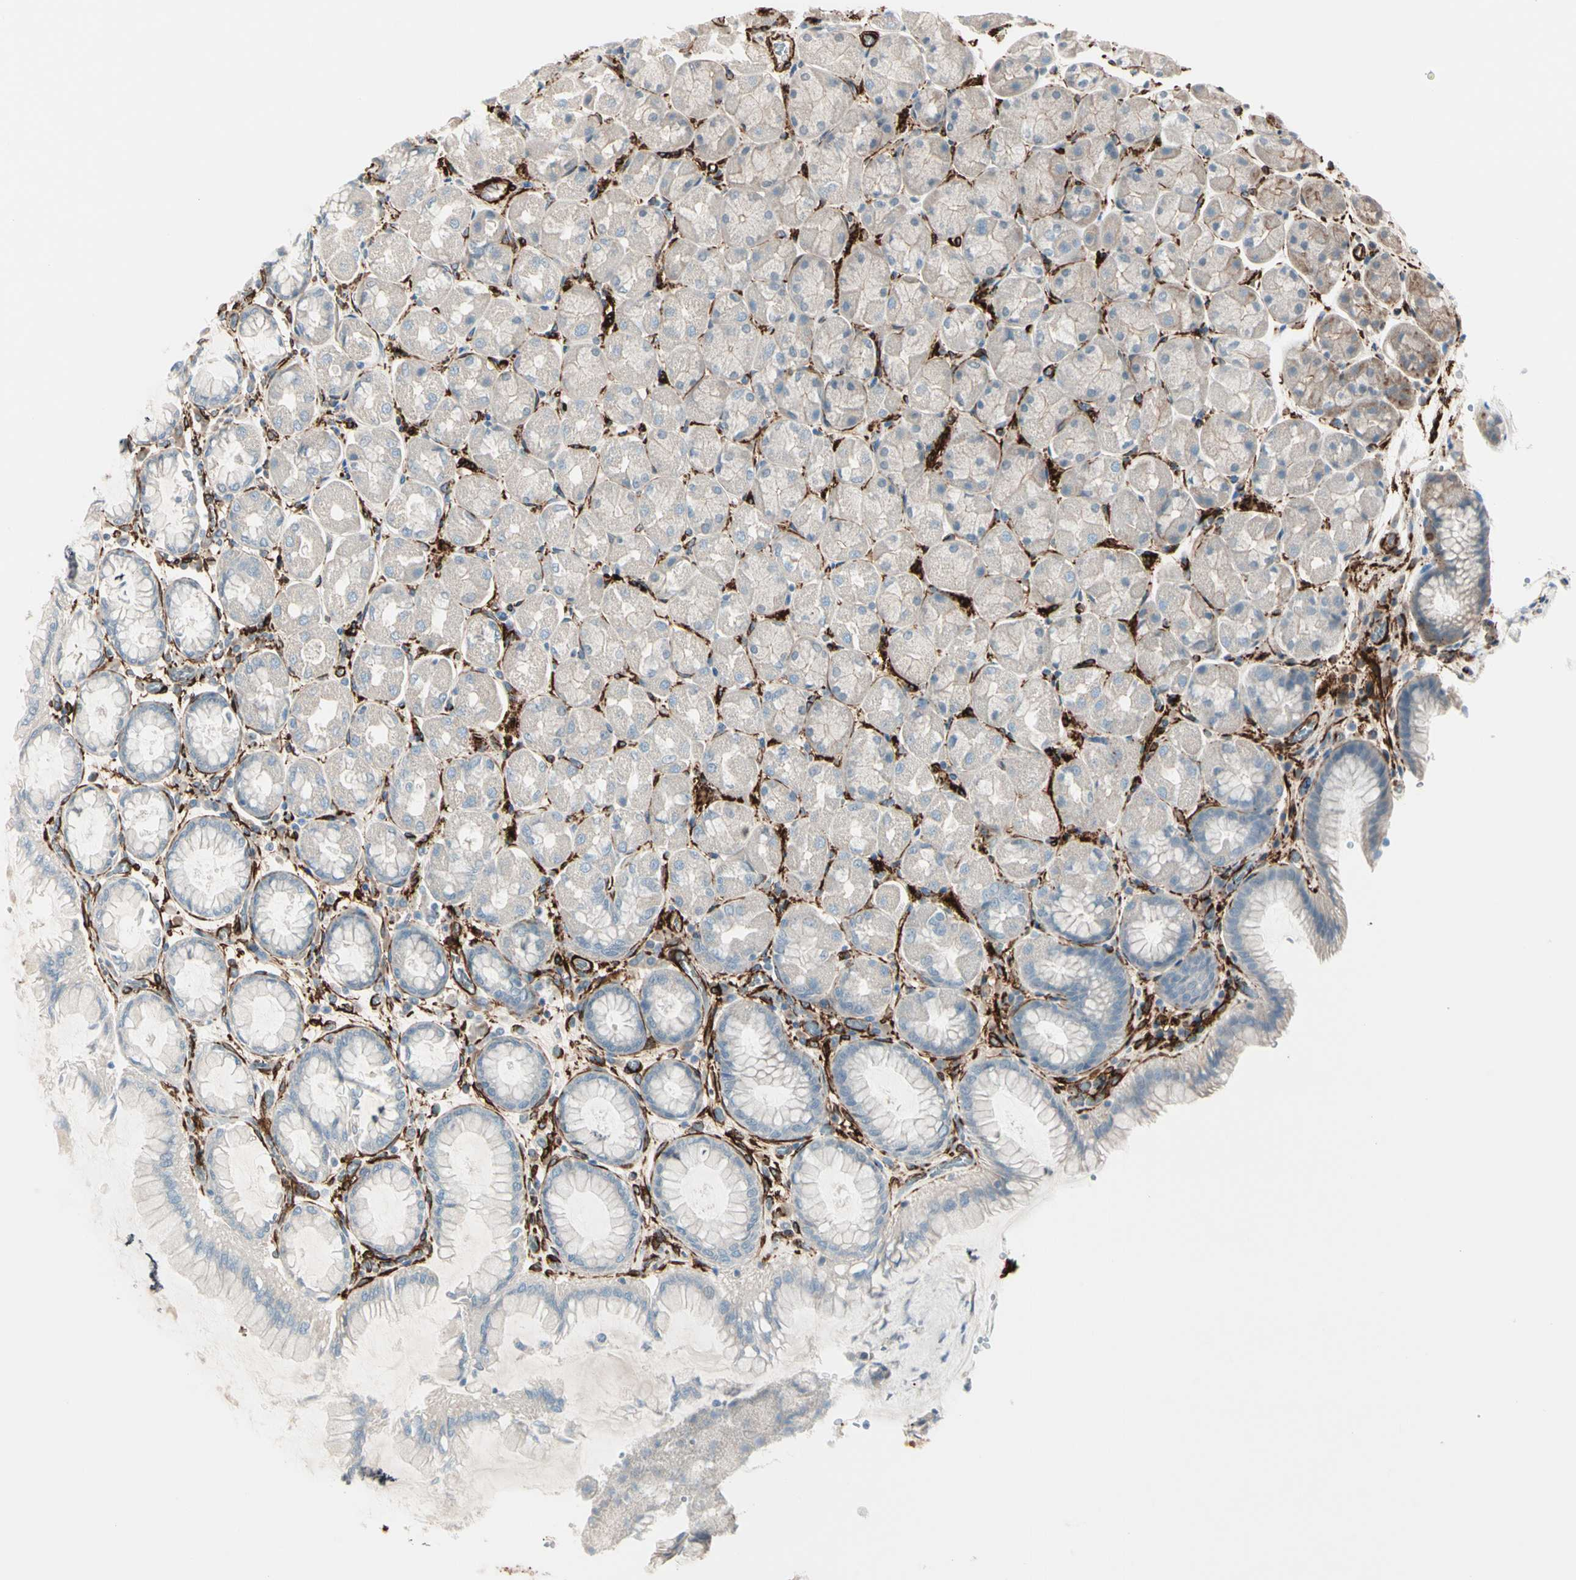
{"staining": {"intensity": "weak", "quantity": "25%-75%", "location": "cytoplasmic/membranous"}, "tissue": "stomach", "cell_type": "Glandular cells", "image_type": "normal", "snomed": [{"axis": "morphology", "description": "Normal tissue, NOS"}, {"axis": "topography", "description": "Stomach, upper"}], "caption": "IHC of normal human stomach shows low levels of weak cytoplasmic/membranous staining in about 25%-75% of glandular cells. The staining was performed using DAB (3,3'-diaminobenzidine), with brown indicating positive protein expression. Nuclei are stained blue with hematoxylin.", "gene": "CALD1", "patient": {"sex": "female", "age": 56}}